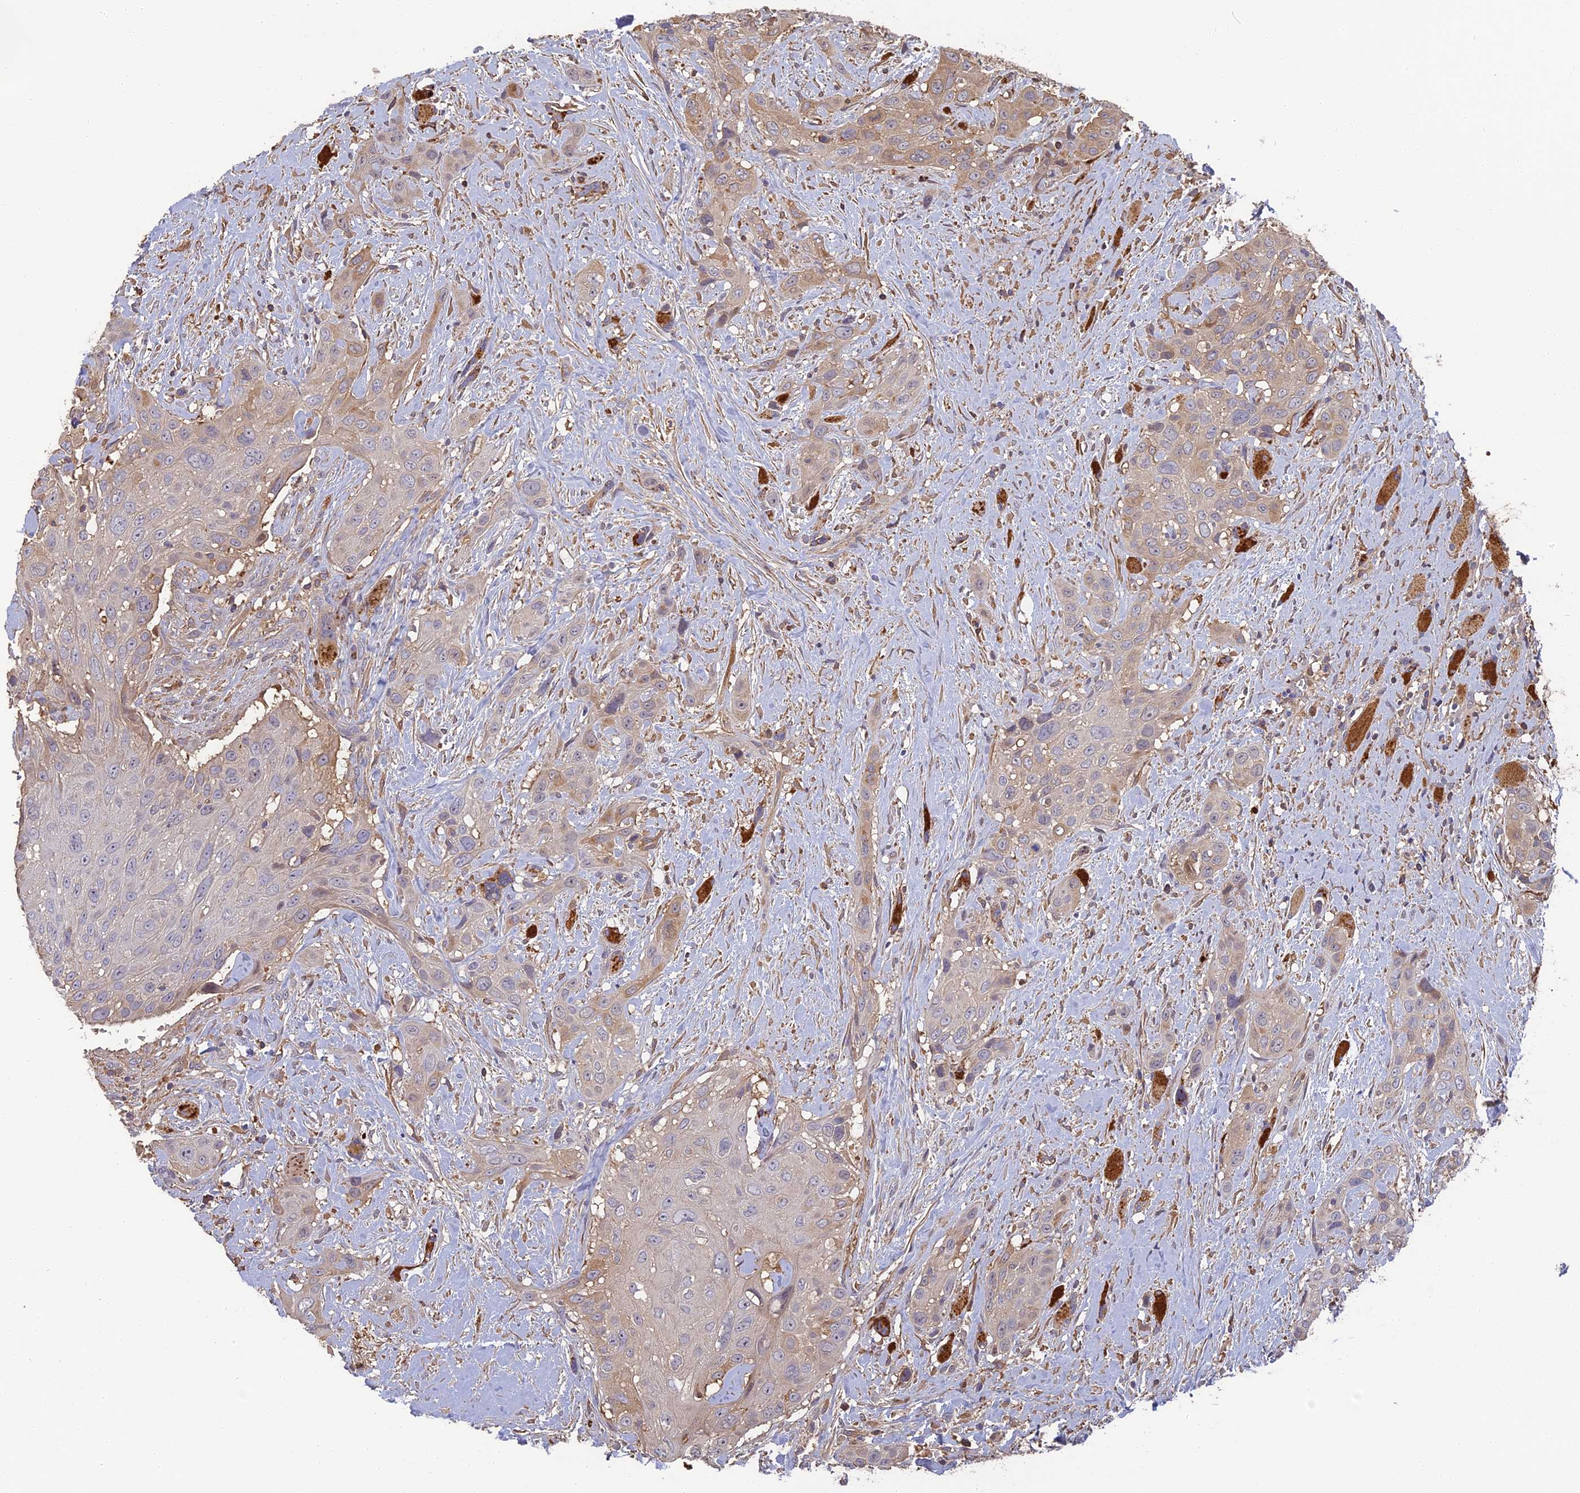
{"staining": {"intensity": "weak", "quantity": "25%-75%", "location": "cytoplasmic/membranous"}, "tissue": "head and neck cancer", "cell_type": "Tumor cells", "image_type": "cancer", "snomed": [{"axis": "morphology", "description": "Squamous cell carcinoma, NOS"}, {"axis": "topography", "description": "Head-Neck"}], "caption": "Immunohistochemistry (IHC) image of squamous cell carcinoma (head and neck) stained for a protein (brown), which exhibits low levels of weak cytoplasmic/membranous positivity in about 25%-75% of tumor cells.", "gene": "ERMAP", "patient": {"sex": "male", "age": 81}}